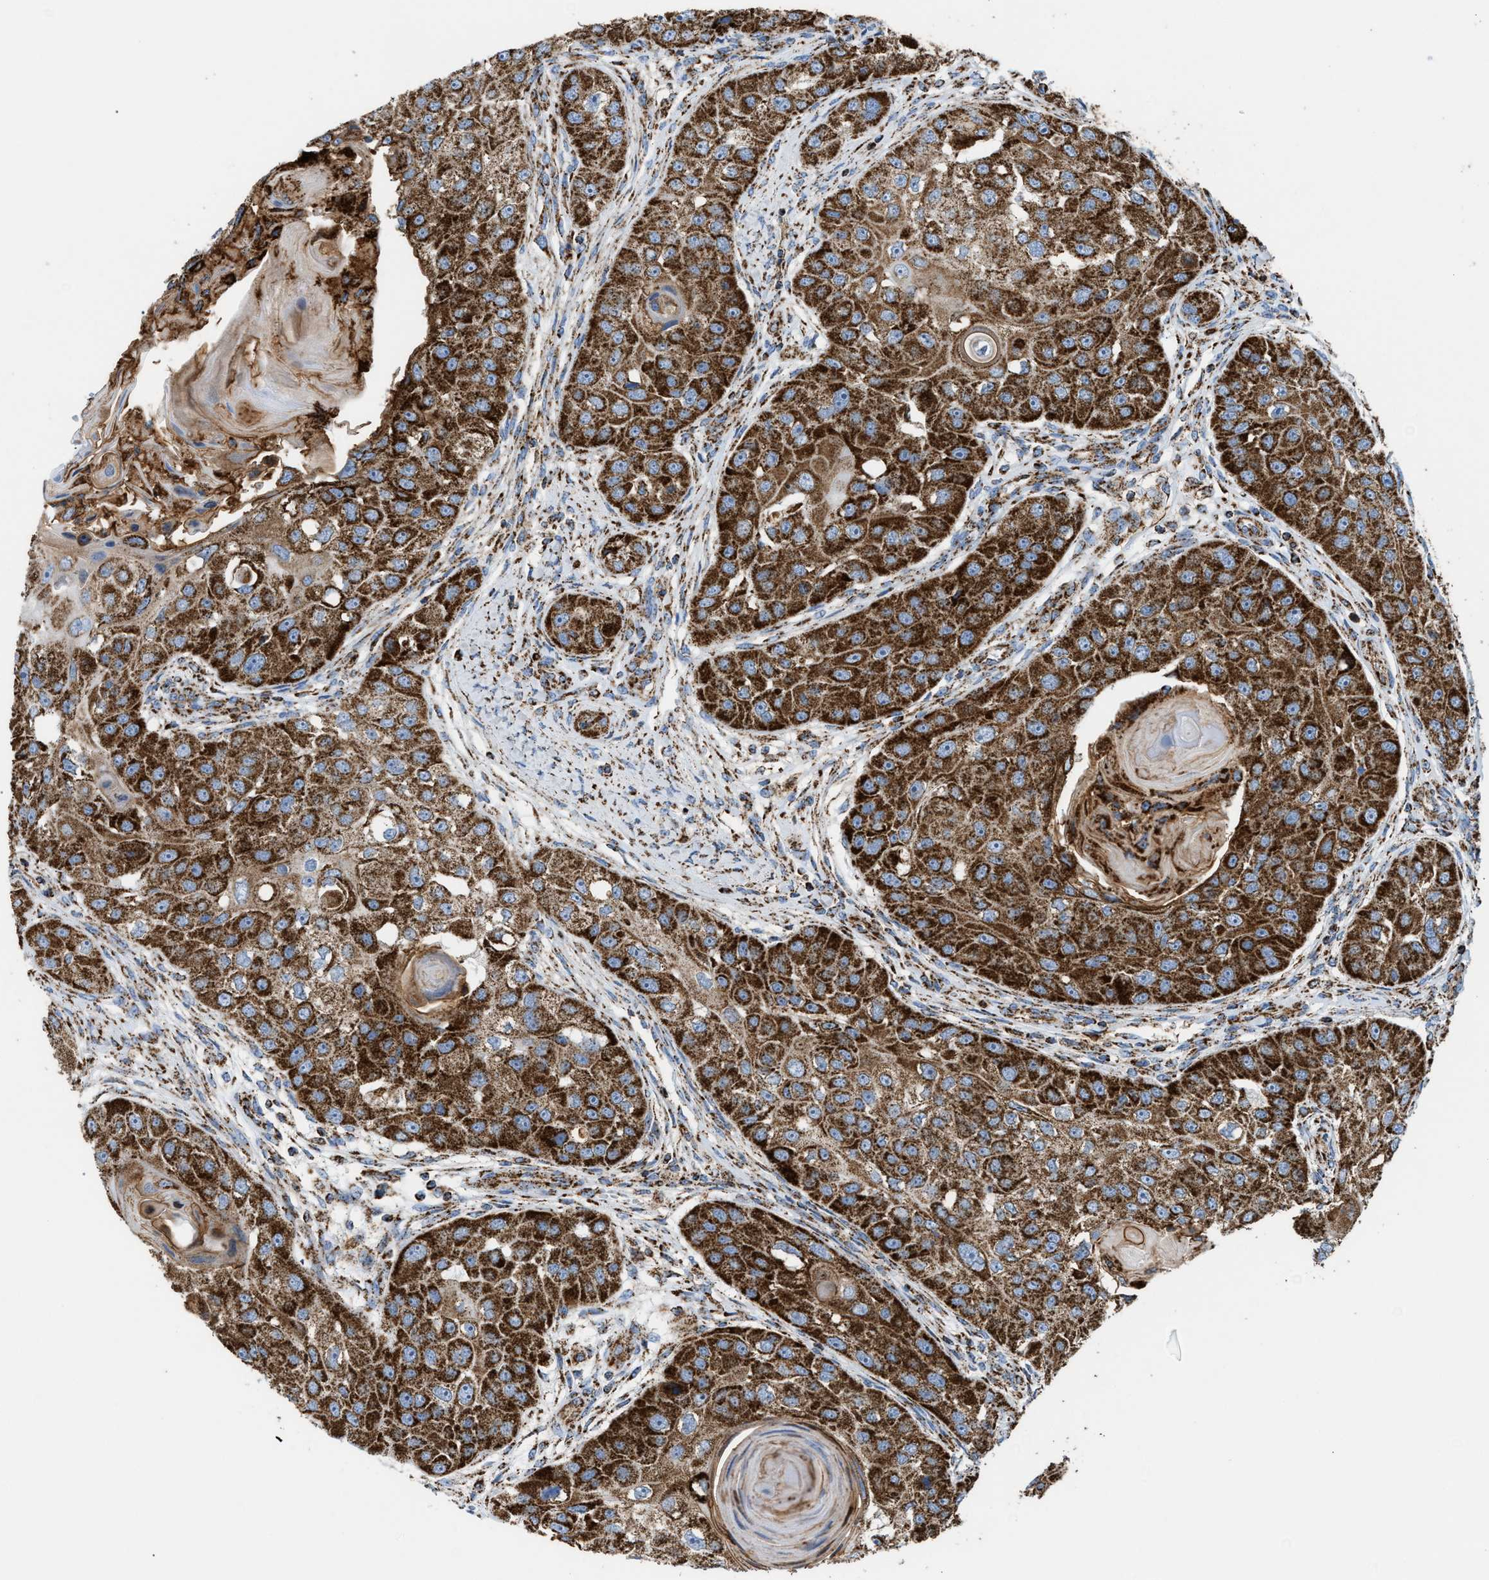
{"staining": {"intensity": "strong", "quantity": ">75%", "location": "cytoplasmic/membranous"}, "tissue": "head and neck cancer", "cell_type": "Tumor cells", "image_type": "cancer", "snomed": [{"axis": "morphology", "description": "Normal tissue, NOS"}, {"axis": "morphology", "description": "Squamous cell carcinoma, NOS"}, {"axis": "topography", "description": "Skeletal muscle"}, {"axis": "topography", "description": "Head-Neck"}], "caption": "A histopathology image showing strong cytoplasmic/membranous positivity in about >75% of tumor cells in head and neck cancer, as visualized by brown immunohistochemical staining.", "gene": "ECHS1", "patient": {"sex": "male", "age": 51}}